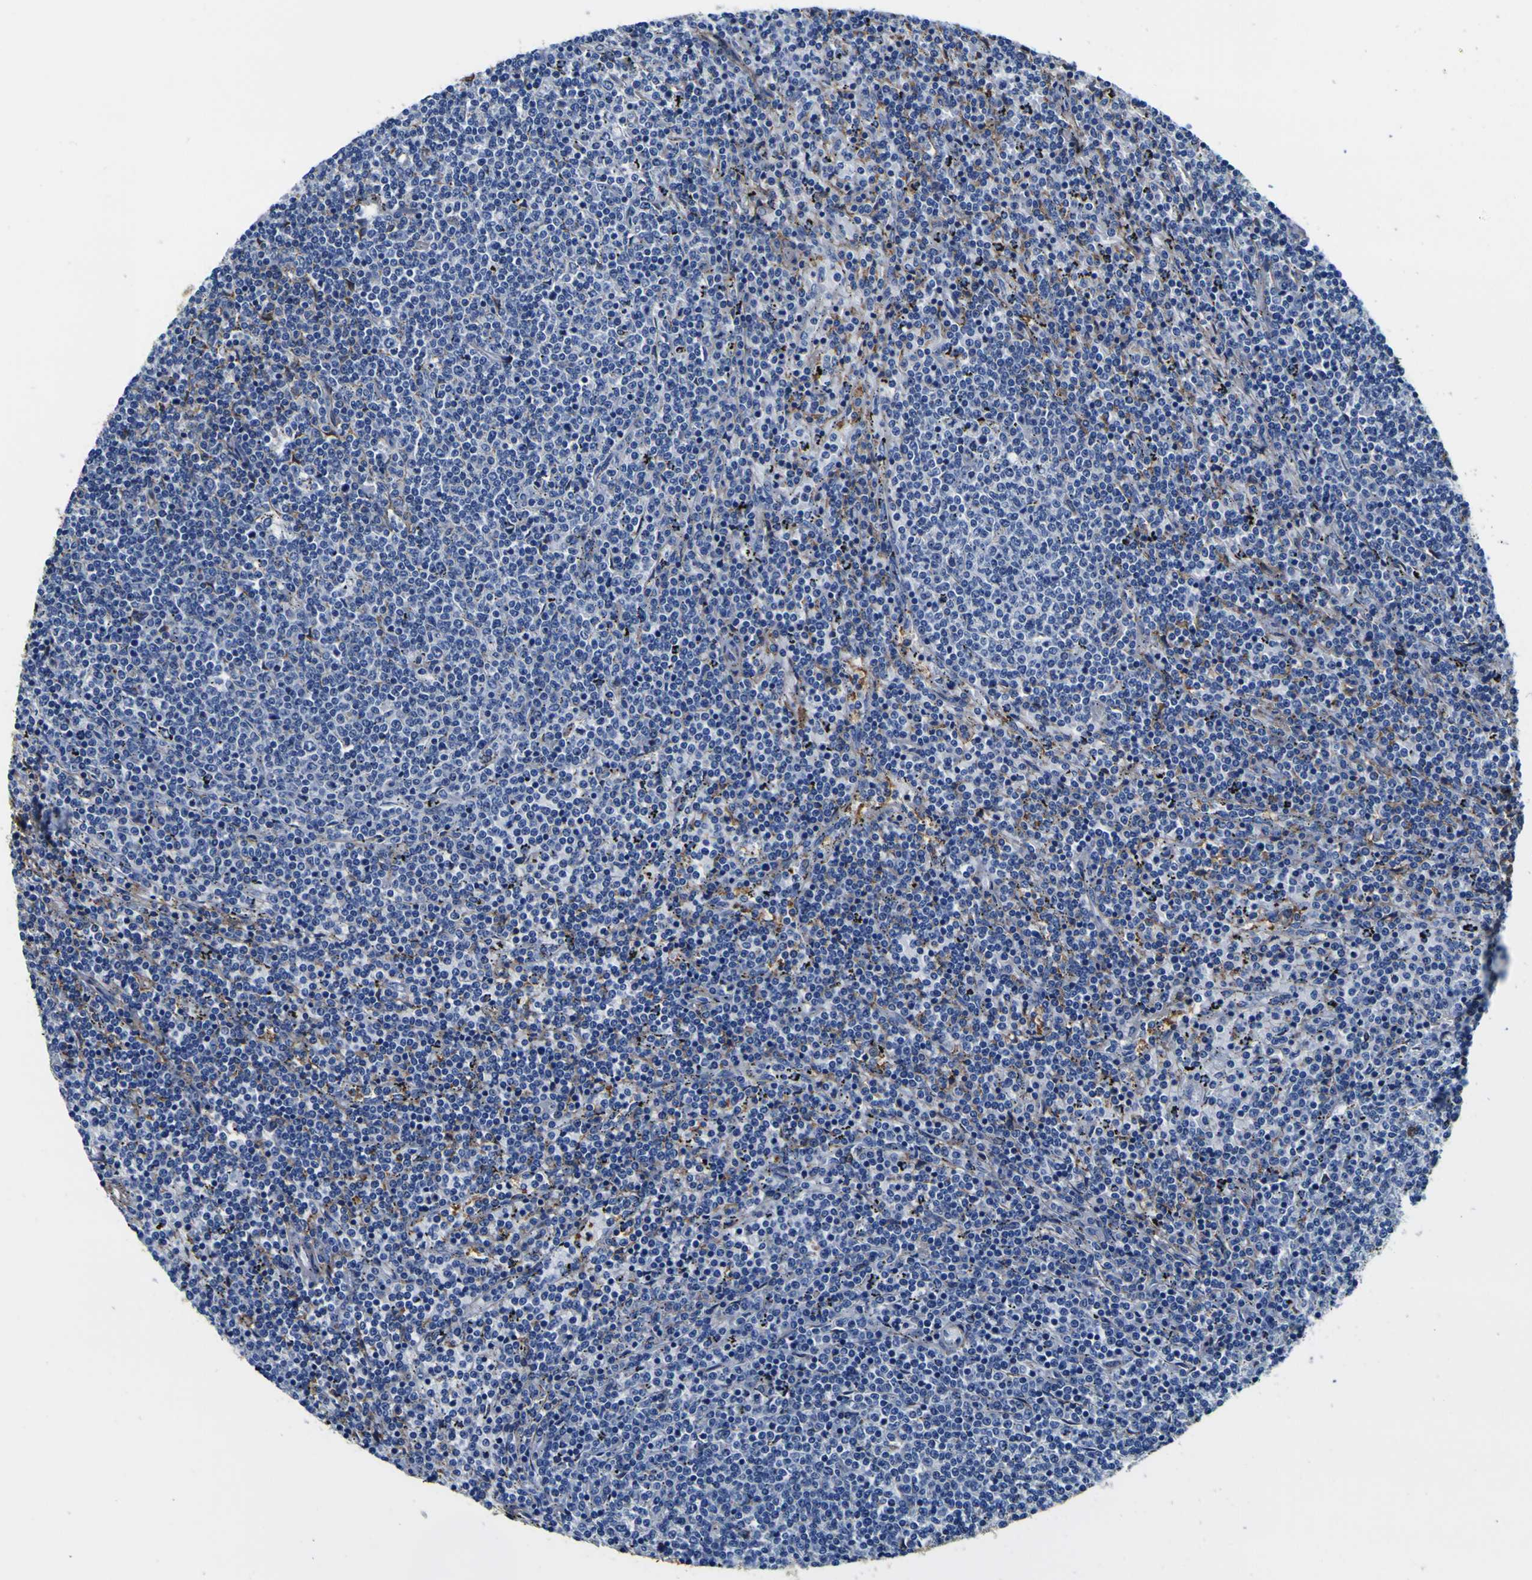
{"staining": {"intensity": "negative", "quantity": "none", "location": "none"}, "tissue": "lymphoma", "cell_type": "Tumor cells", "image_type": "cancer", "snomed": [{"axis": "morphology", "description": "Malignant lymphoma, non-Hodgkin's type, Low grade"}, {"axis": "topography", "description": "Spleen"}], "caption": "High power microscopy micrograph of an IHC histopathology image of lymphoma, revealing no significant expression in tumor cells.", "gene": "PXDN", "patient": {"sex": "female", "age": 50}}